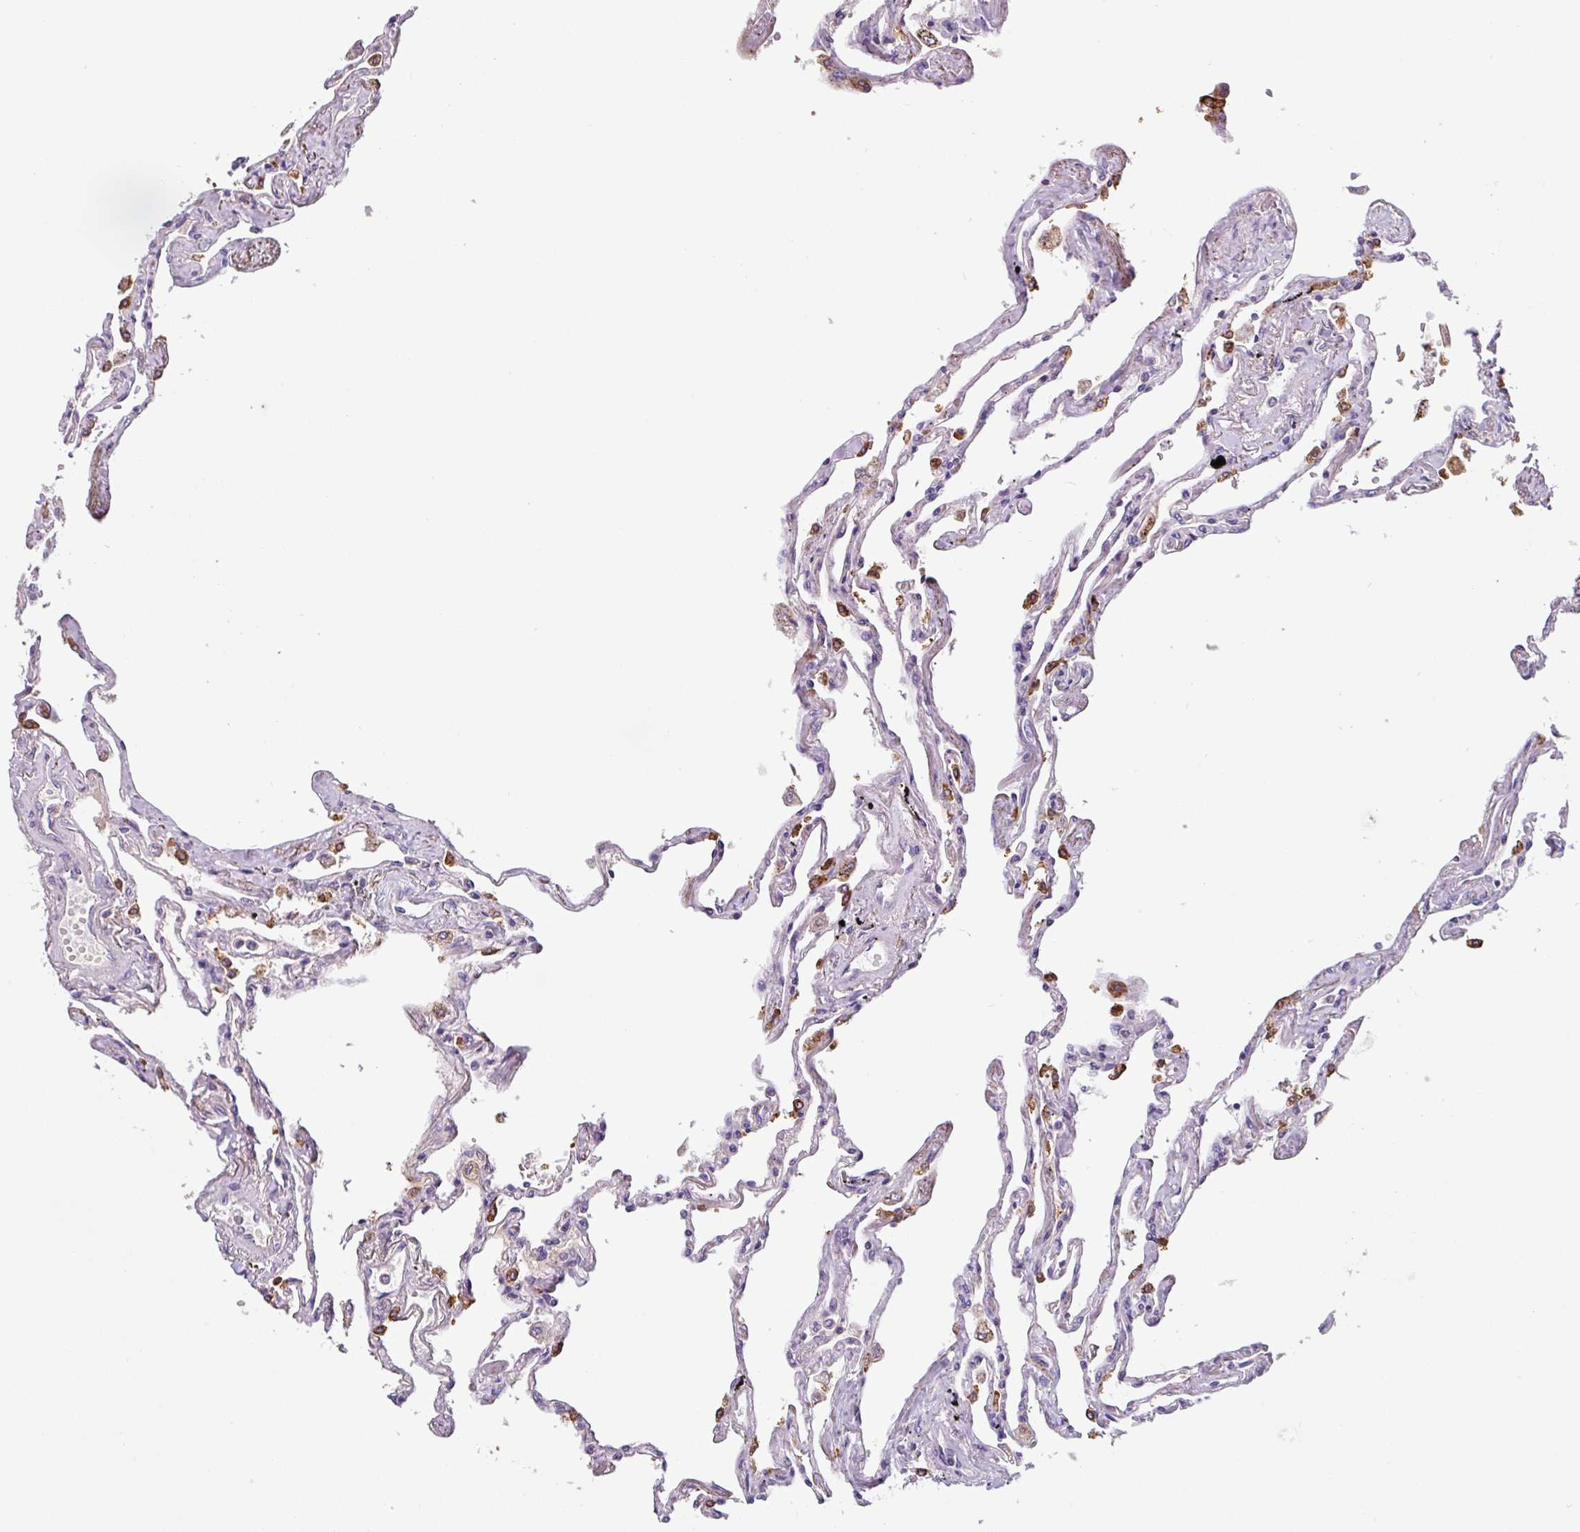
{"staining": {"intensity": "strong", "quantity": "<25%", "location": "cytoplasmic/membranous"}, "tissue": "lung", "cell_type": "Alveolar cells", "image_type": "normal", "snomed": [{"axis": "morphology", "description": "Normal tissue, NOS"}, {"axis": "topography", "description": "Lung"}], "caption": "Immunohistochemical staining of unremarkable human lung displays medium levels of strong cytoplasmic/membranous staining in about <25% of alveolar cells. Nuclei are stained in blue.", "gene": "SFTPB", "patient": {"sex": "female", "age": 67}}